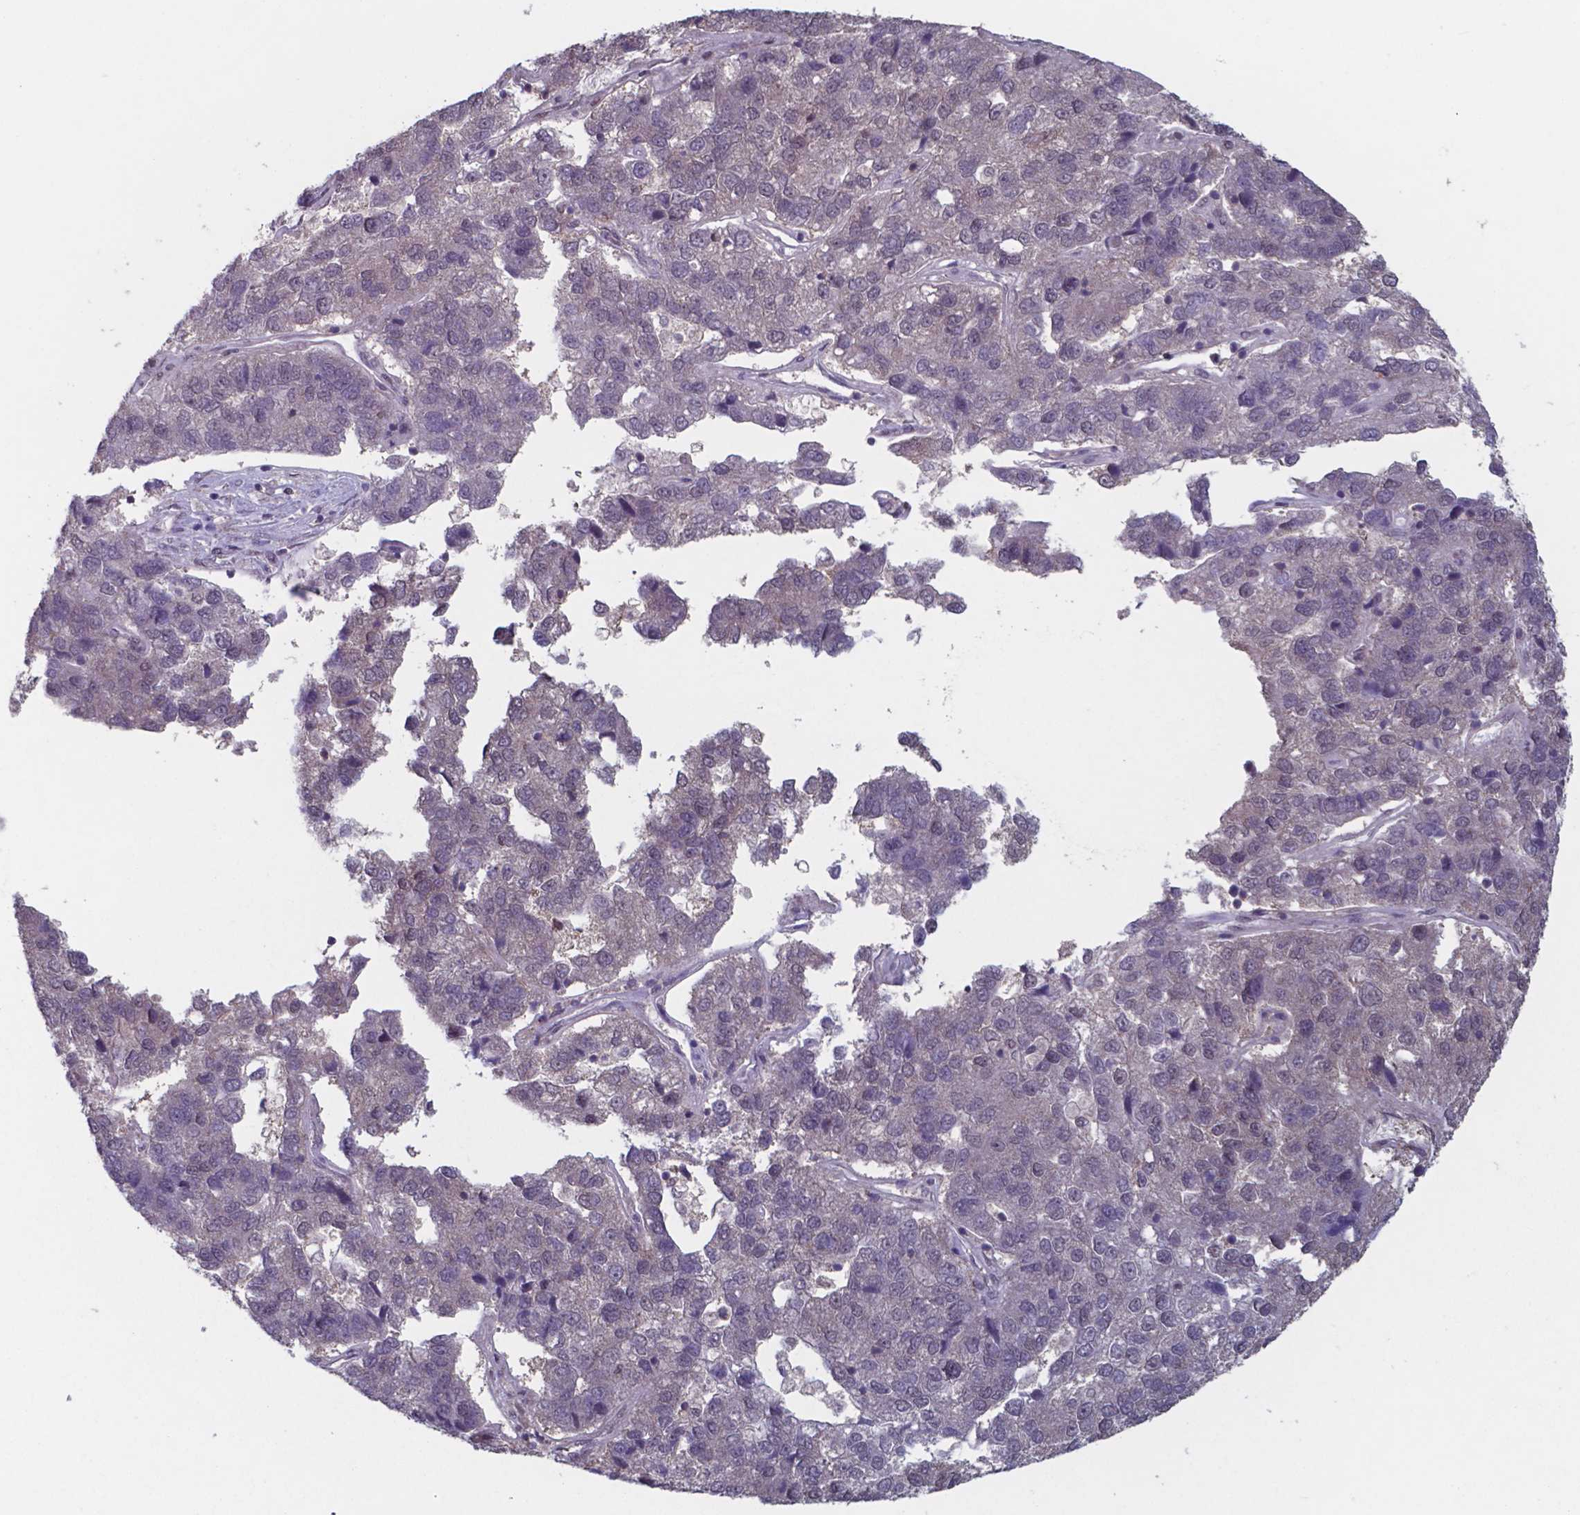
{"staining": {"intensity": "negative", "quantity": "none", "location": "none"}, "tissue": "pancreatic cancer", "cell_type": "Tumor cells", "image_type": "cancer", "snomed": [{"axis": "morphology", "description": "Adenocarcinoma, NOS"}, {"axis": "topography", "description": "Pancreas"}], "caption": "Human pancreatic cancer (adenocarcinoma) stained for a protein using immunohistochemistry (IHC) shows no staining in tumor cells.", "gene": "UBA1", "patient": {"sex": "female", "age": 61}}